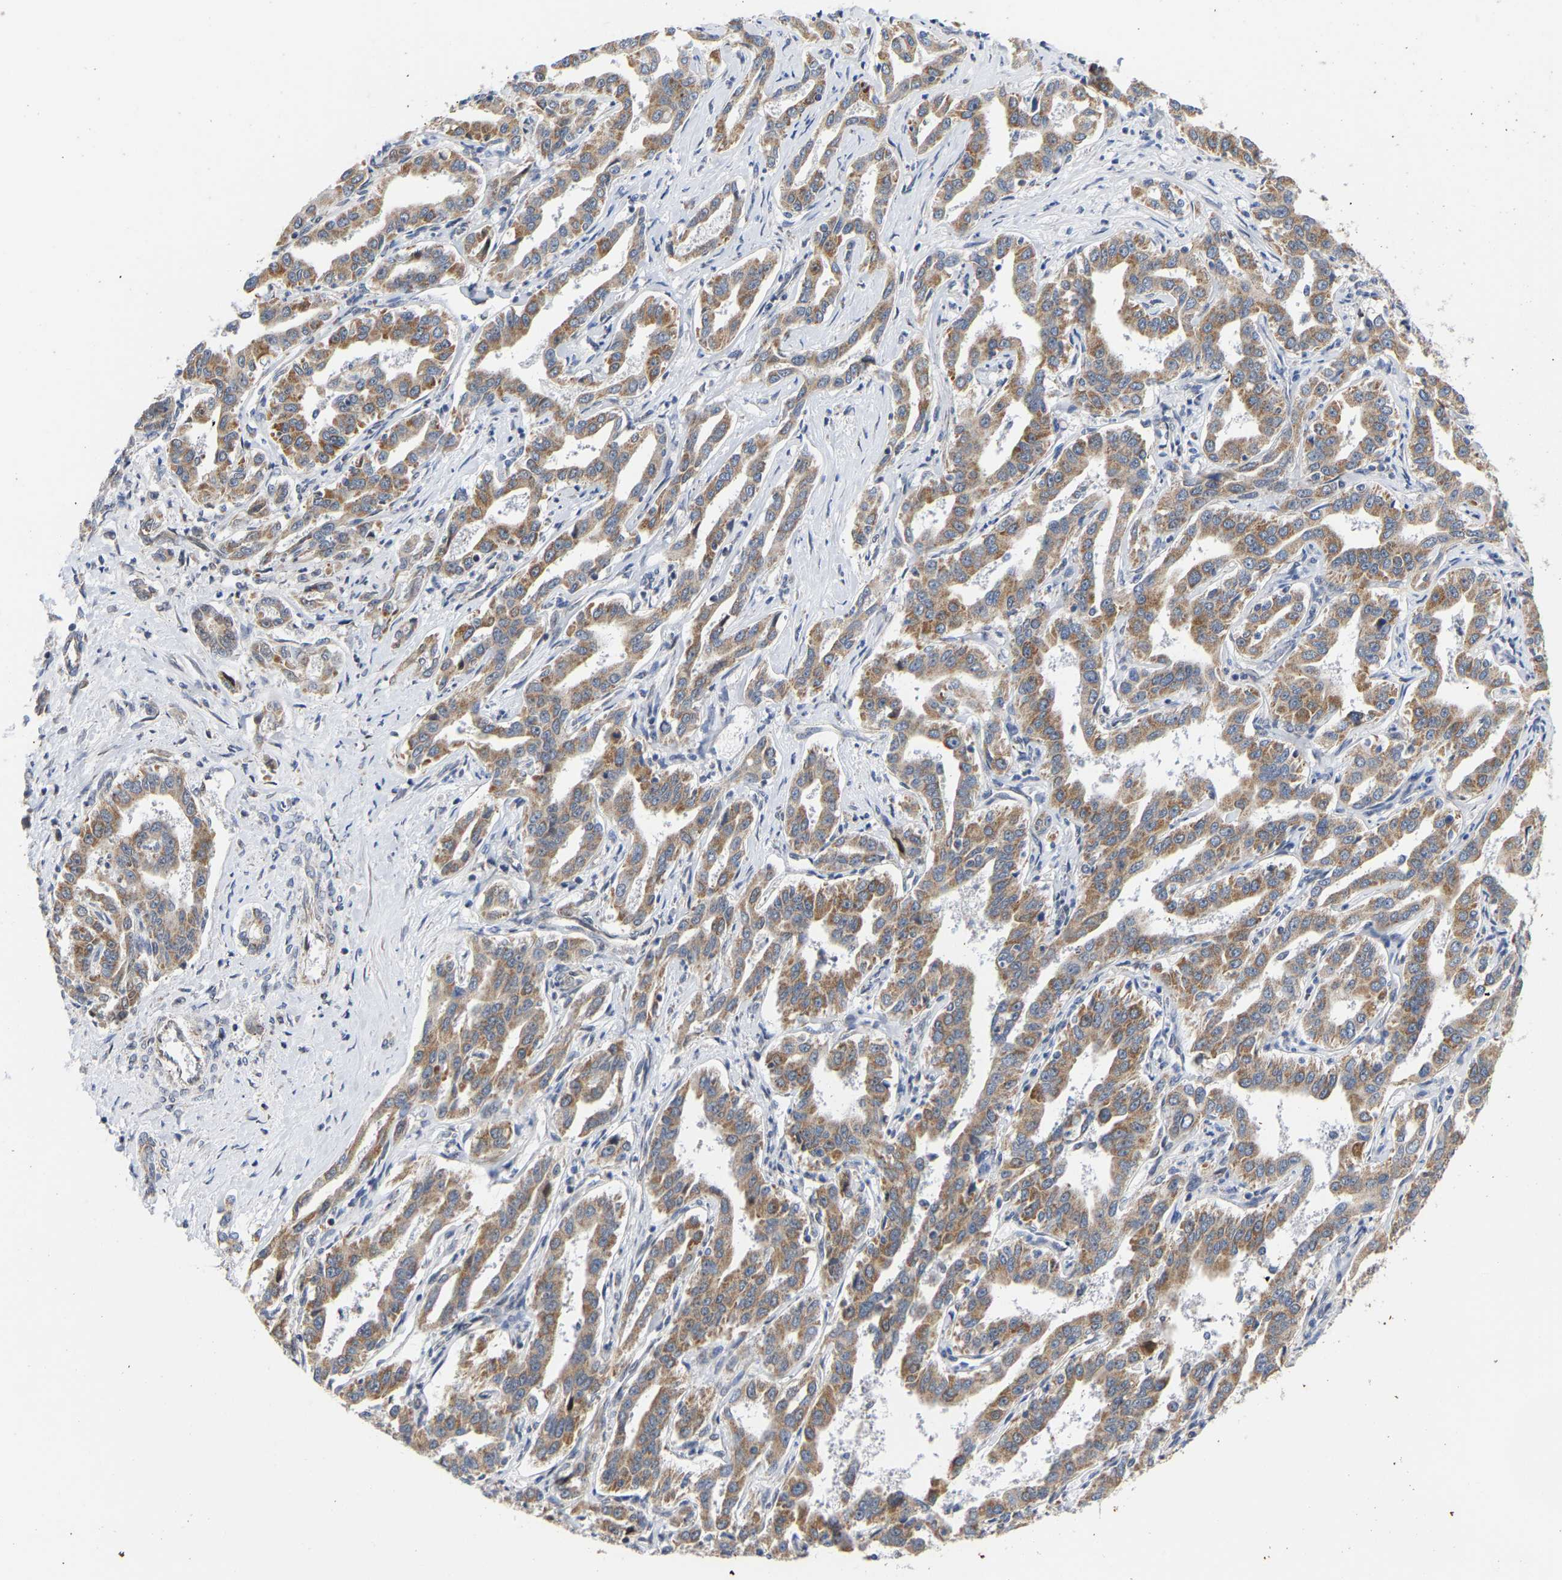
{"staining": {"intensity": "moderate", "quantity": ">75%", "location": "cytoplasmic/membranous"}, "tissue": "liver cancer", "cell_type": "Tumor cells", "image_type": "cancer", "snomed": [{"axis": "morphology", "description": "Cholangiocarcinoma"}, {"axis": "topography", "description": "Liver"}], "caption": "DAB (3,3'-diaminobenzidine) immunohistochemical staining of human liver cancer exhibits moderate cytoplasmic/membranous protein expression in approximately >75% of tumor cells. The protein is stained brown, and the nuclei are stained in blue (DAB (3,3'-diaminobenzidine) IHC with brightfield microscopy, high magnification).", "gene": "PCNT", "patient": {"sex": "male", "age": 59}}